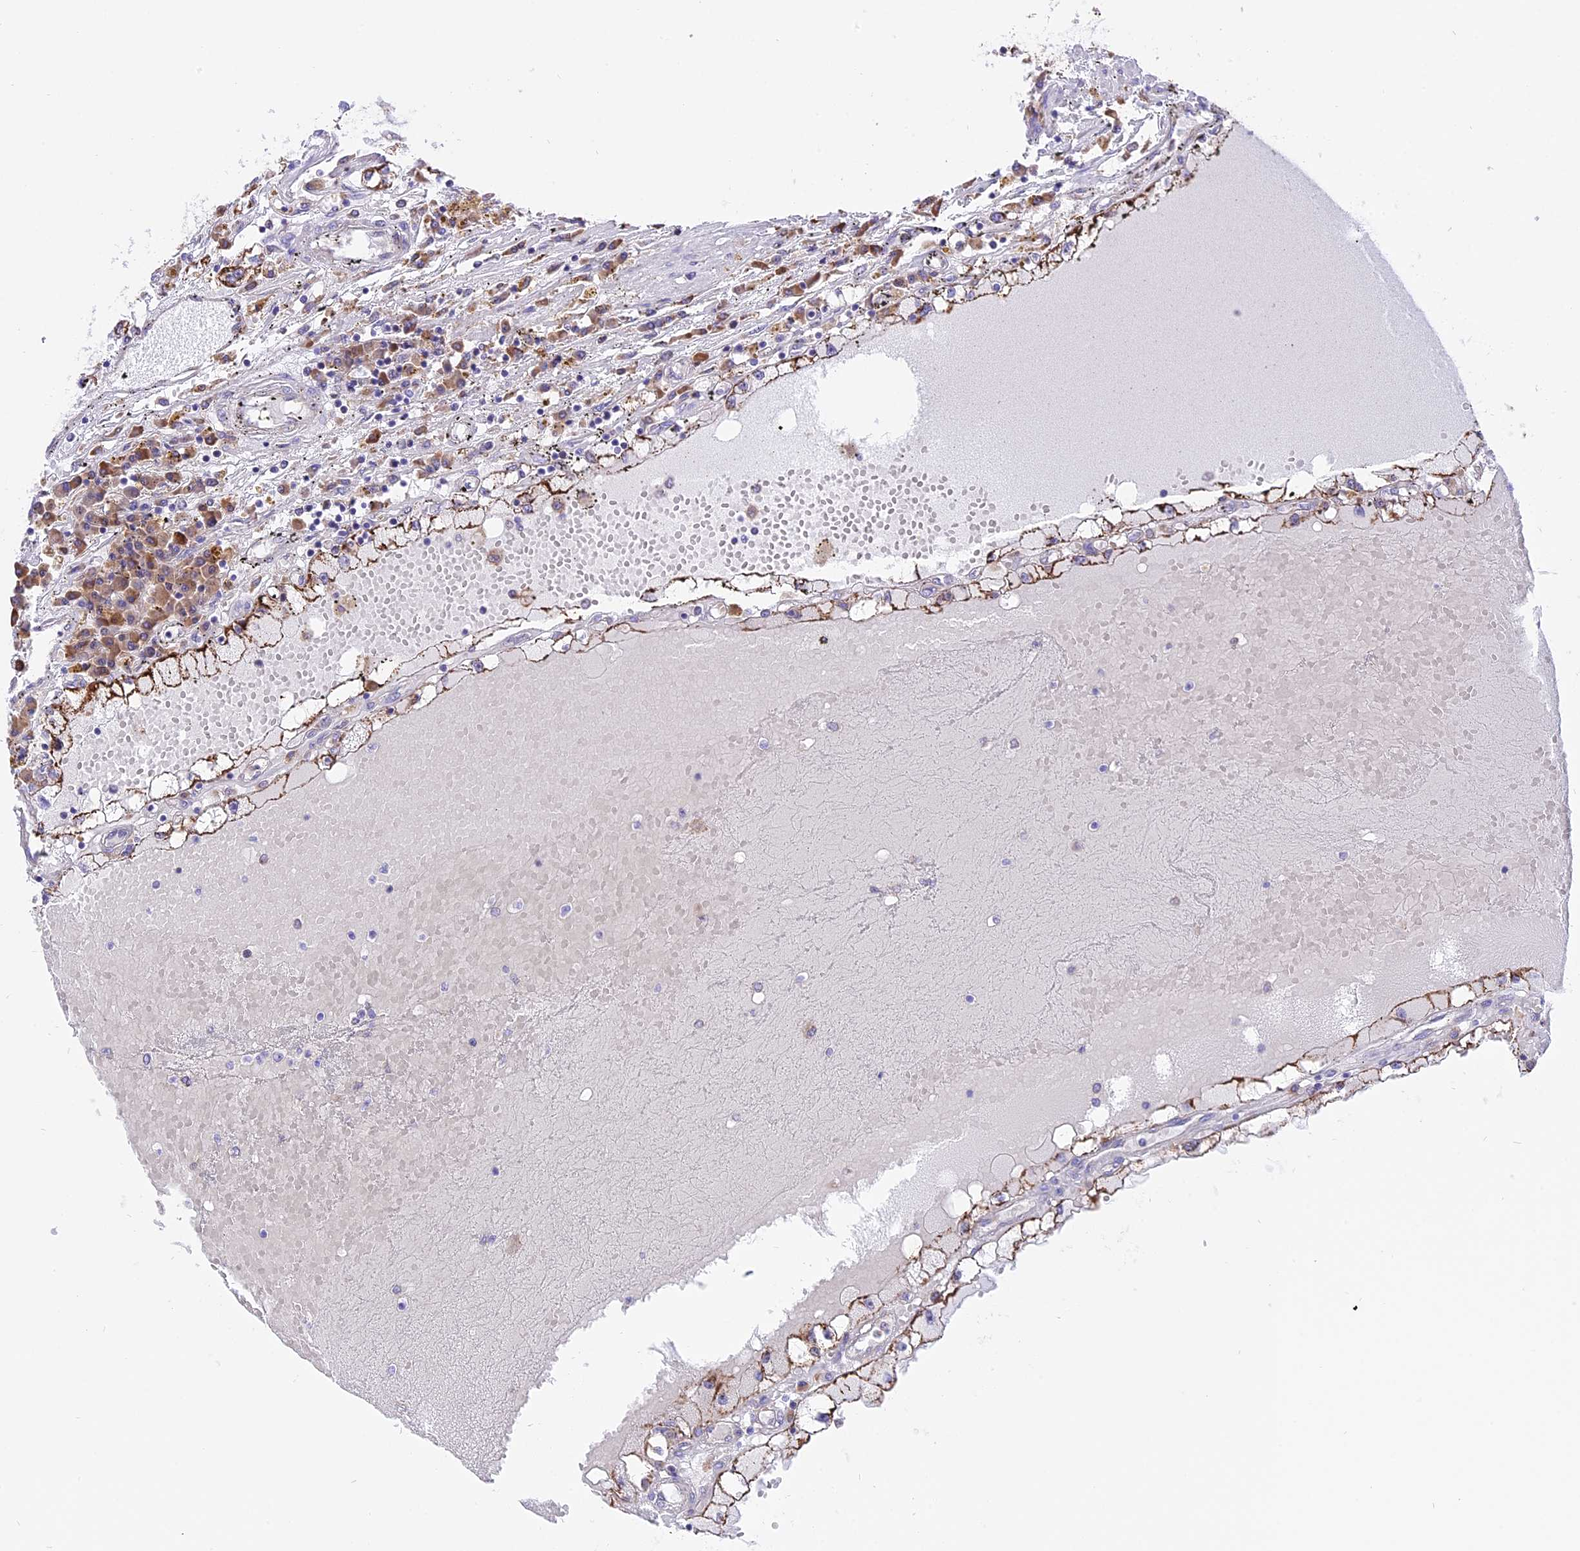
{"staining": {"intensity": "moderate", "quantity": ">75%", "location": "cytoplasmic/membranous"}, "tissue": "renal cancer", "cell_type": "Tumor cells", "image_type": "cancer", "snomed": [{"axis": "morphology", "description": "Adenocarcinoma, NOS"}, {"axis": "topography", "description": "Kidney"}], "caption": "Protein staining of adenocarcinoma (renal) tissue reveals moderate cytoplasmic/membranous expression in approximately >75% of tumor cells.", "gene": "ARMCX6", "patient": {"sex": "male", "age": 56}}